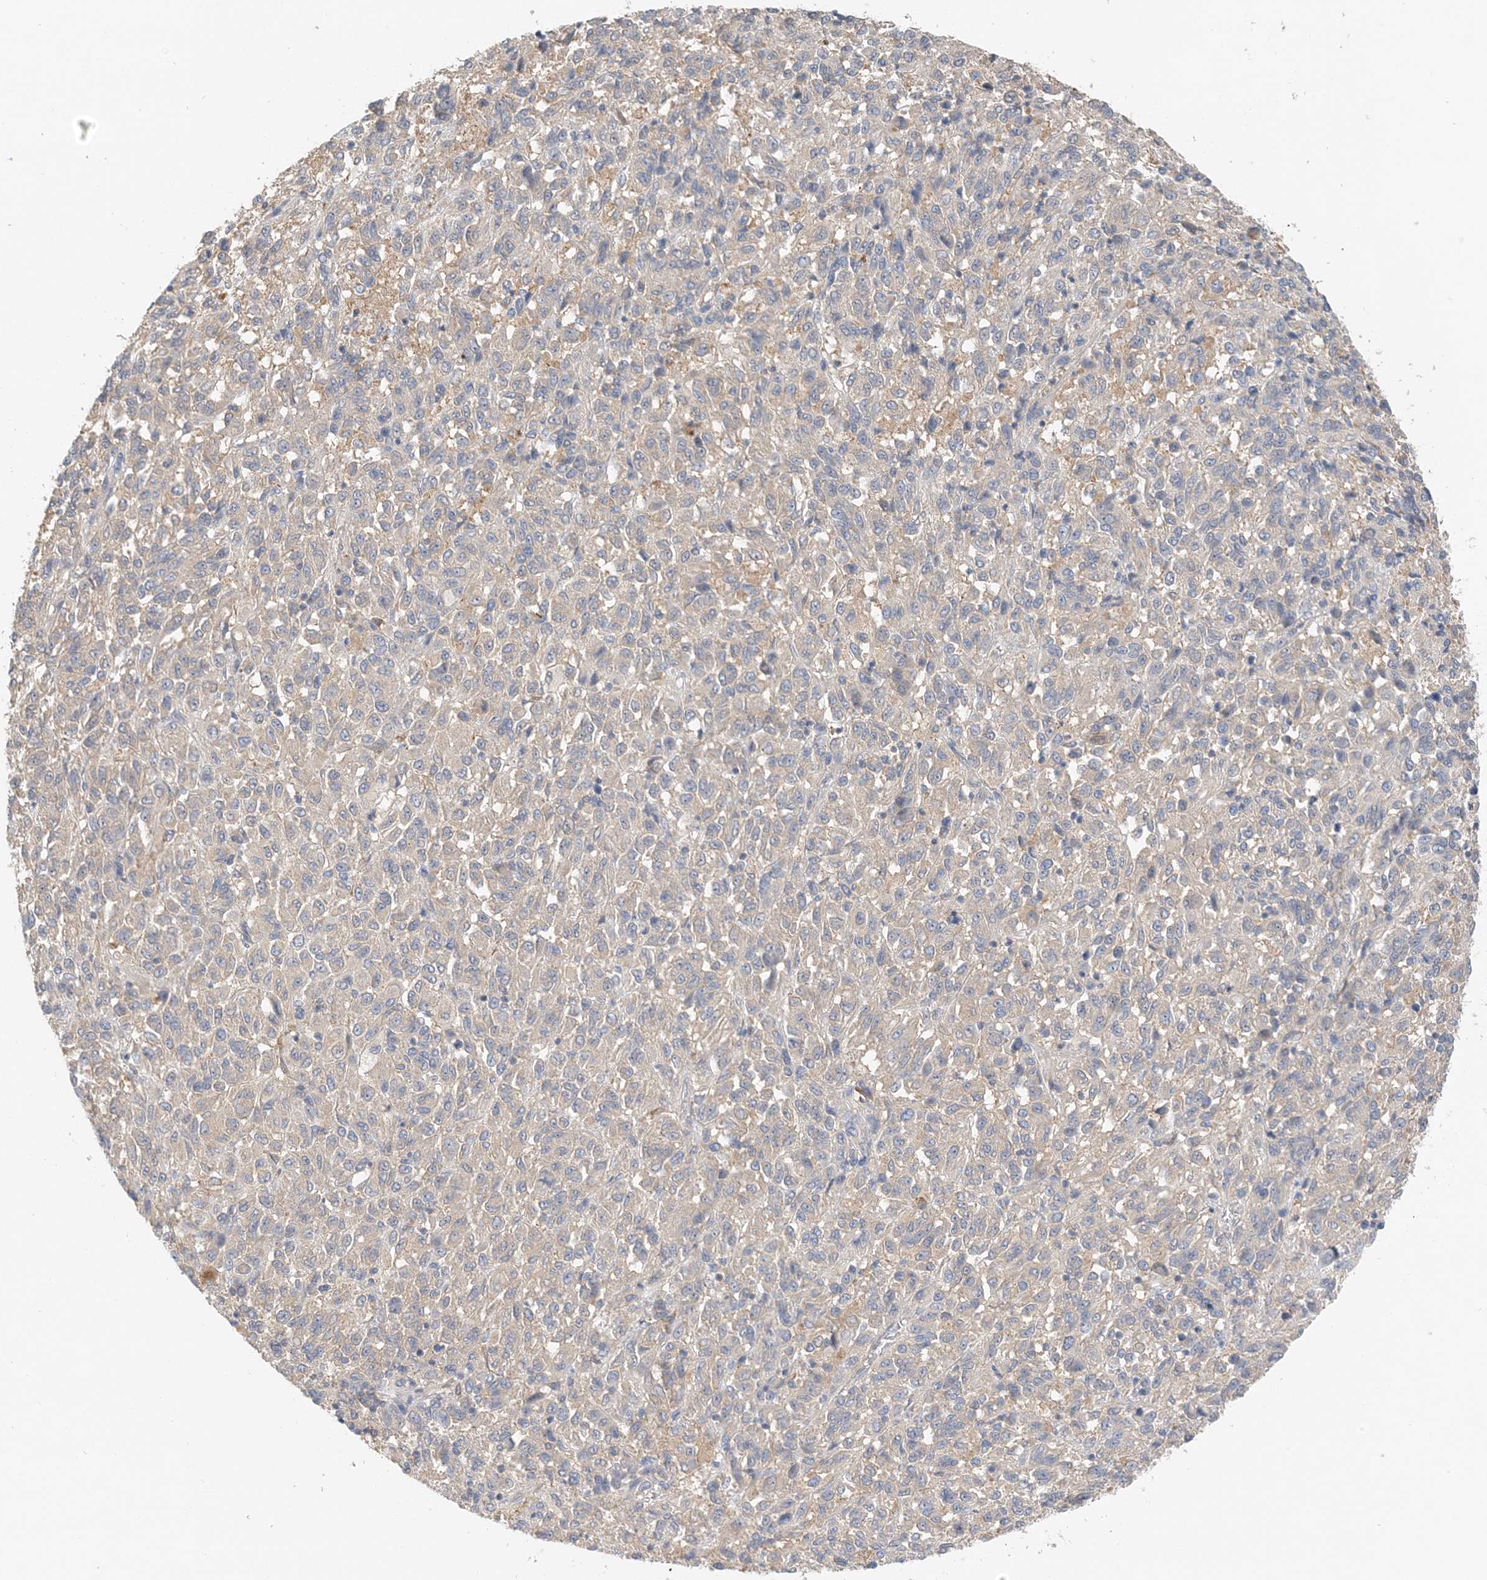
{"staining": {"intensity": "negative", "quantity": "none", "location": "none"}, "tissue": "melanoma", "cell_type": "Tumor cells", "image_type": "cancer", "snomed": [{"axis": "morphology", "description": "Malignant melanoma, Metastatic site"}, {"axis": "topography", "description": "Lung"}], "caption": "Image shows no protein staining in tumor cells of malignant melanoma (metastatic site) tissue.", "gene": "KIFBP", "patient": {"sex": "male", "age": 64}}